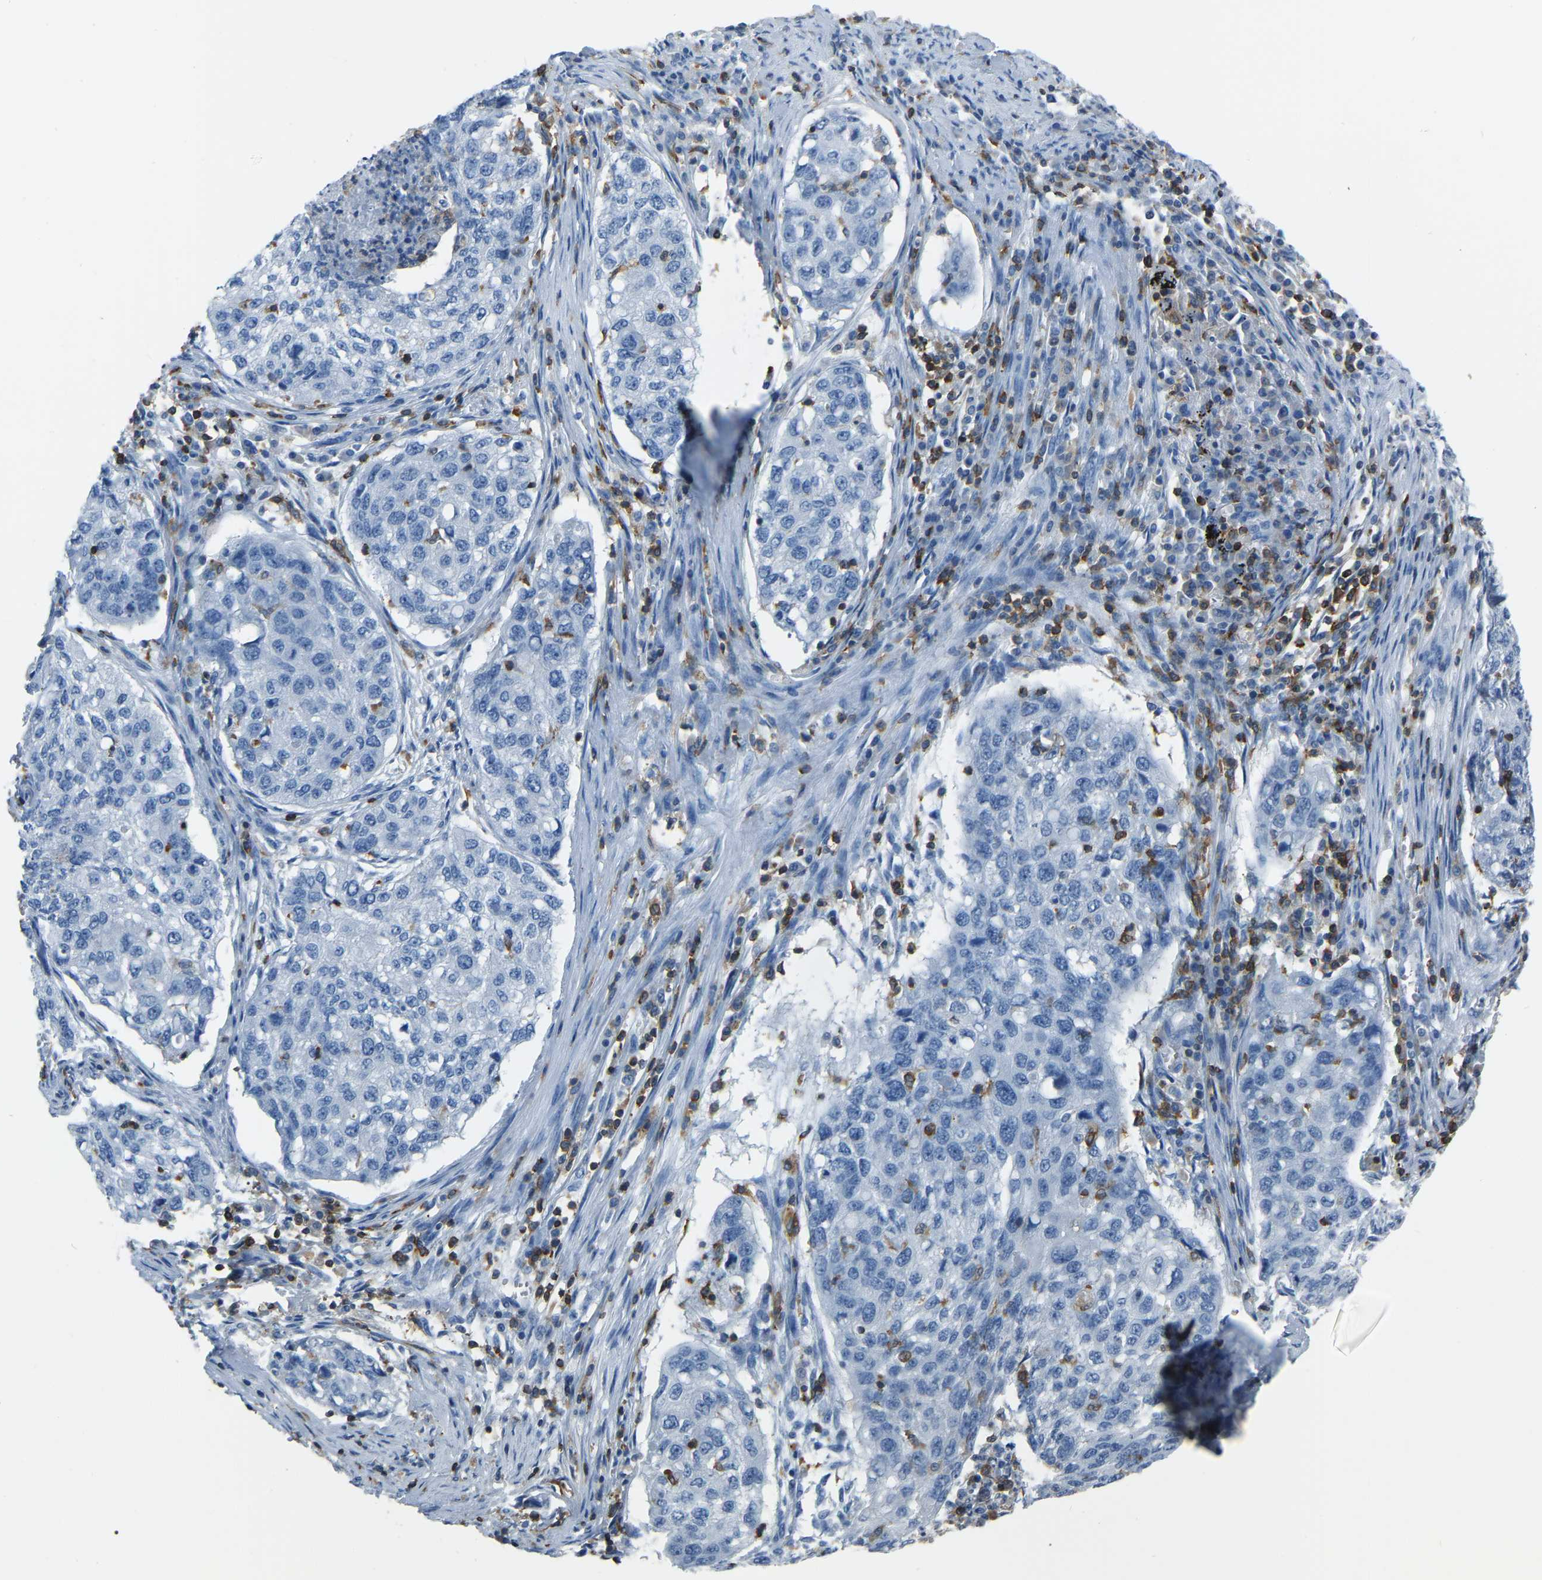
{"staining": {"intensity": "negative", "quantity": "none", "location": "none"}, "tissue": "lung cancer", "cell_type": "Tumor cells", "image_type": "cancer", "snomed": [{"axis": "morphology", "description": "Squamous cell carcinoma, NOS"}, {"axis": "topography", "description": "Lung"}], "caption": "High power microscopy micrograph of an immunohistochemistry (IHC) photomicrograph of lung cancer, revealing no significant expression in tumor cells.", "gene": "ARHGAP45", "patient": {"sex": "female", "age": 63}}